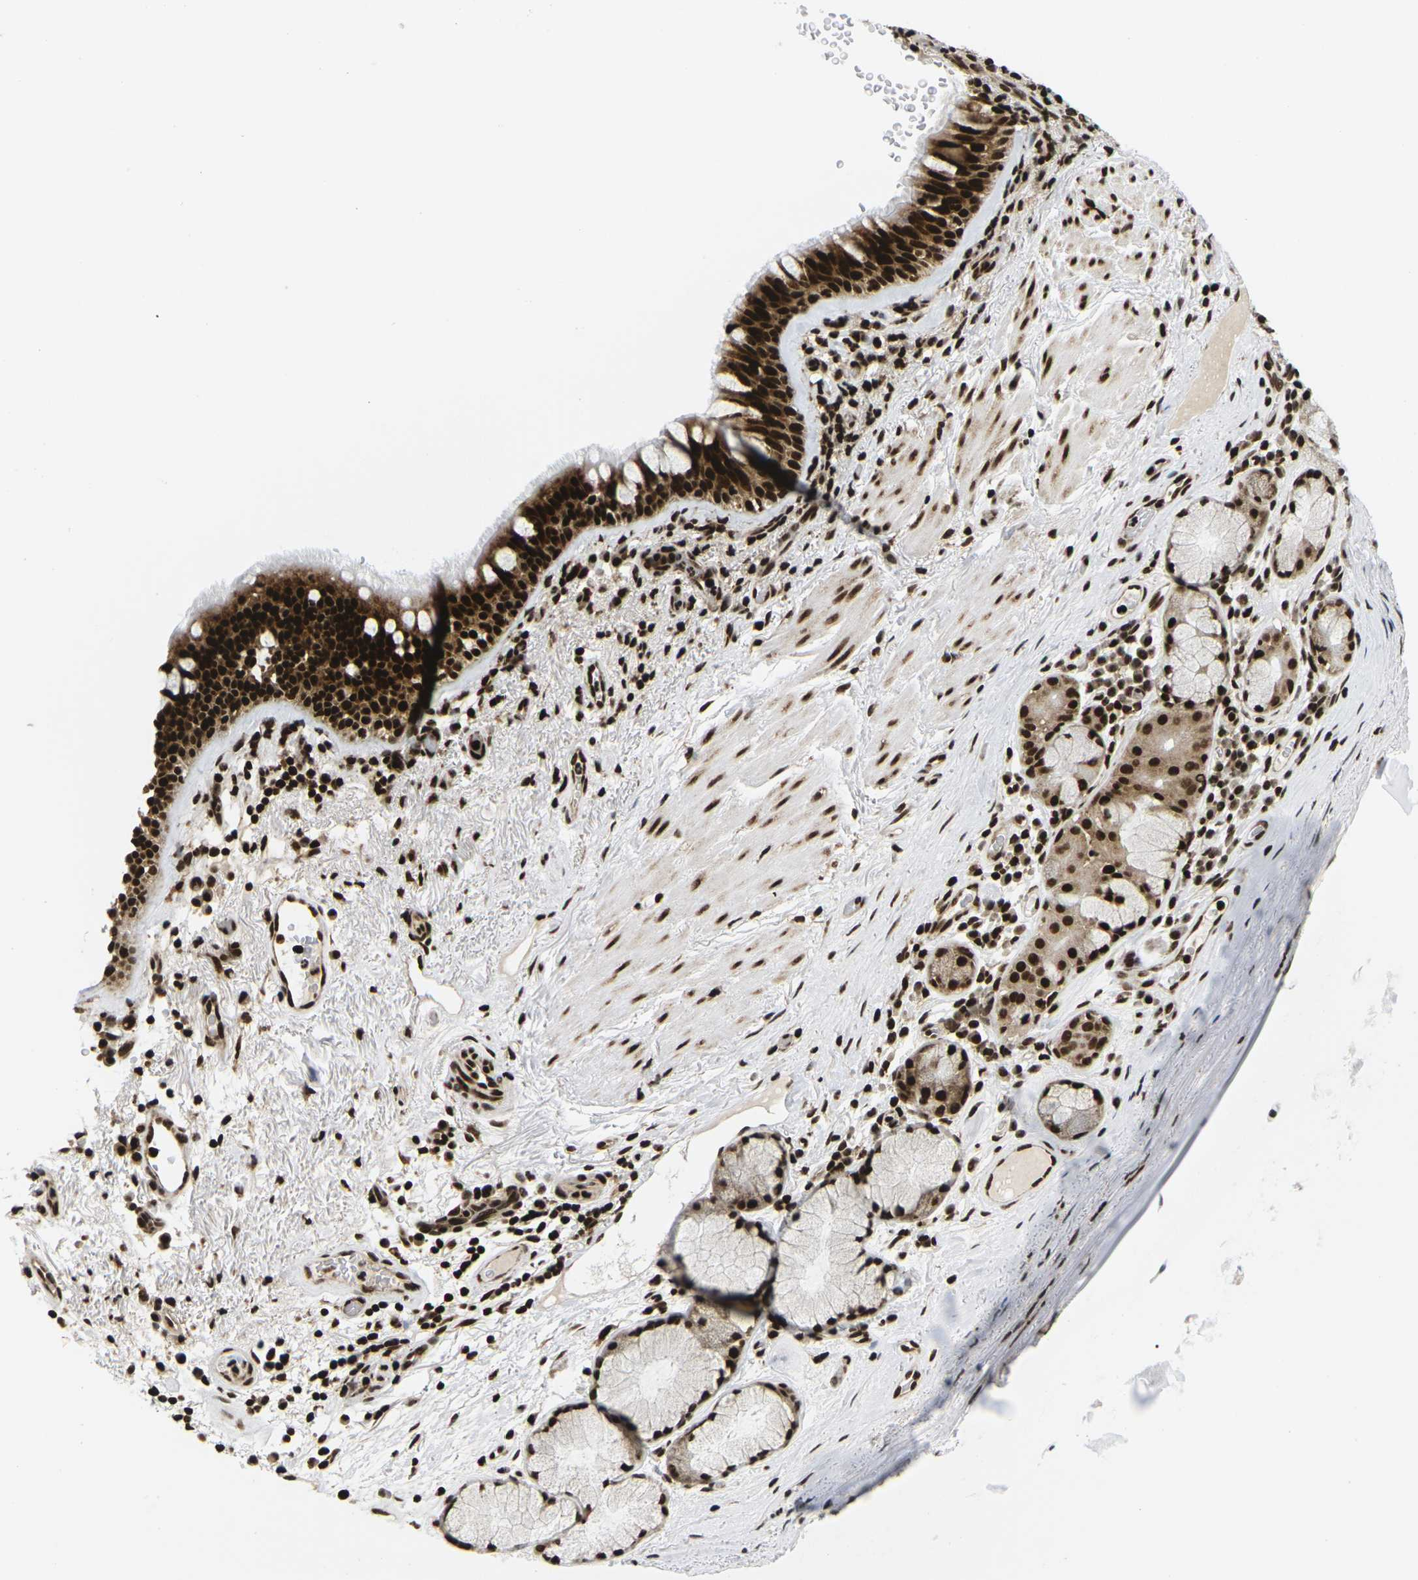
{"staining": {"intensity": "strong", "quantity": ">75%", "location": "cytoplasmic/membranous,nuclear"}, "tissue": "bronchus", "cell_type": "Respiratory epithelial cells", "image_type": "normal", "snomed": [{"axis": "morphology", "description": "Normal tissue, NOS"}, {"axis": "morphology", "description": "Inflammation, NOS"}, {"axis": "topography", "description": "Cartilage tissue"}, {"axis": "topography", "description": "Bronchus"}], "caption": "The immunohistochemical stain labels strong cytoplasmic/membranous,nuclear expression in respiratory epithelial cells of benign bronchus. Immunohistochemistry (ihc) stains the protein in brown and the nuclei are stained blue.", "gene": "CELF1", "patient": {"sex": "male", "age": 77}}